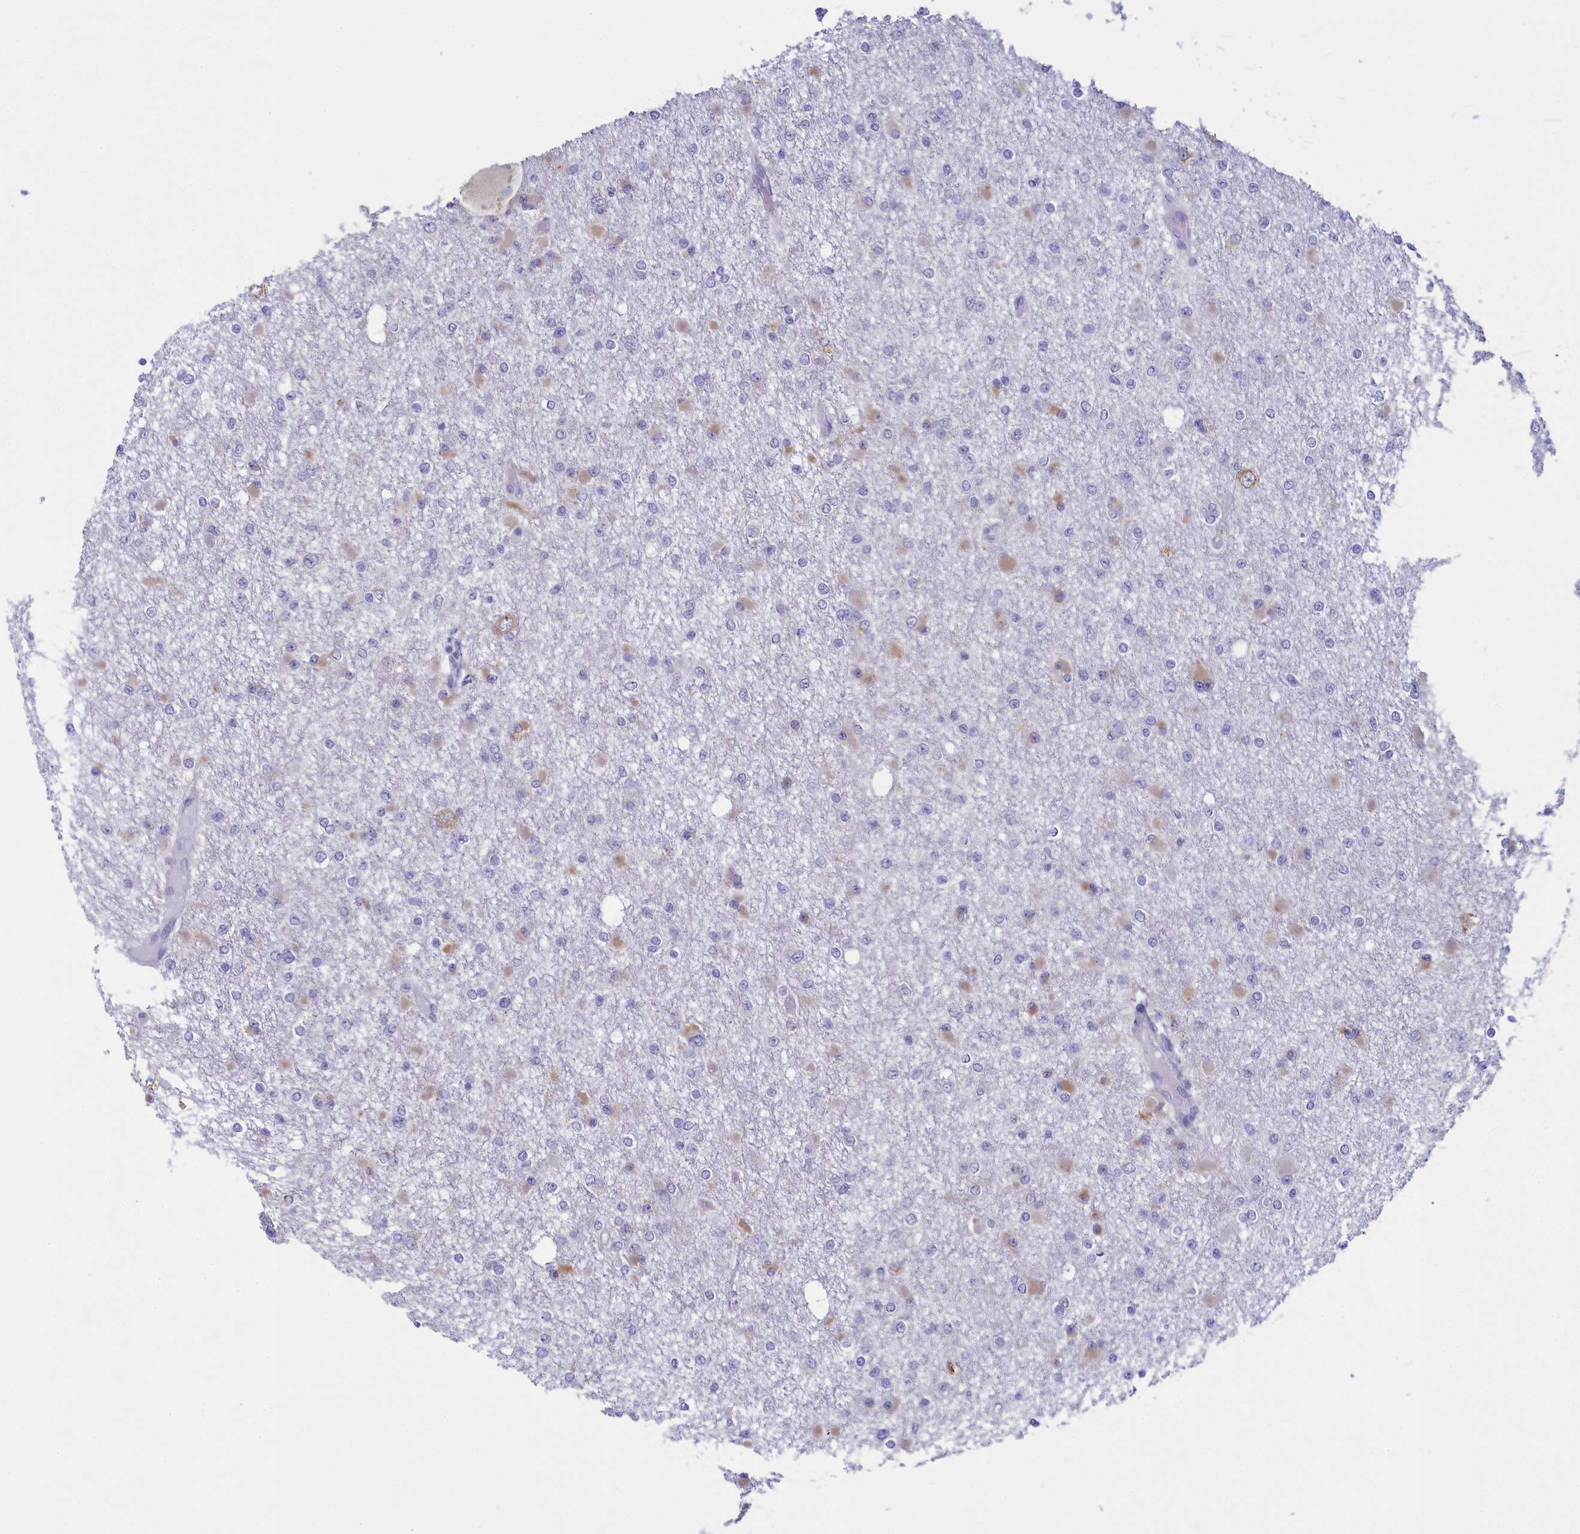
{"staining": {"intensity": "negative", "quantity": "none", "location": "none"}, "tissue": "glioma", "cell_type": "Tumor cells", "image_type": "cancer", "snomed": [{"axis": "morphology", "description": "Glioma, malignant, Low grade"}, {"axis": "topography", "description": "Brain"}], "caption": "The histopathology image reveals no staining of tumor cells in glioma.", "gene": "SKA3", "patient": {"sex": "female", "age": 22}}